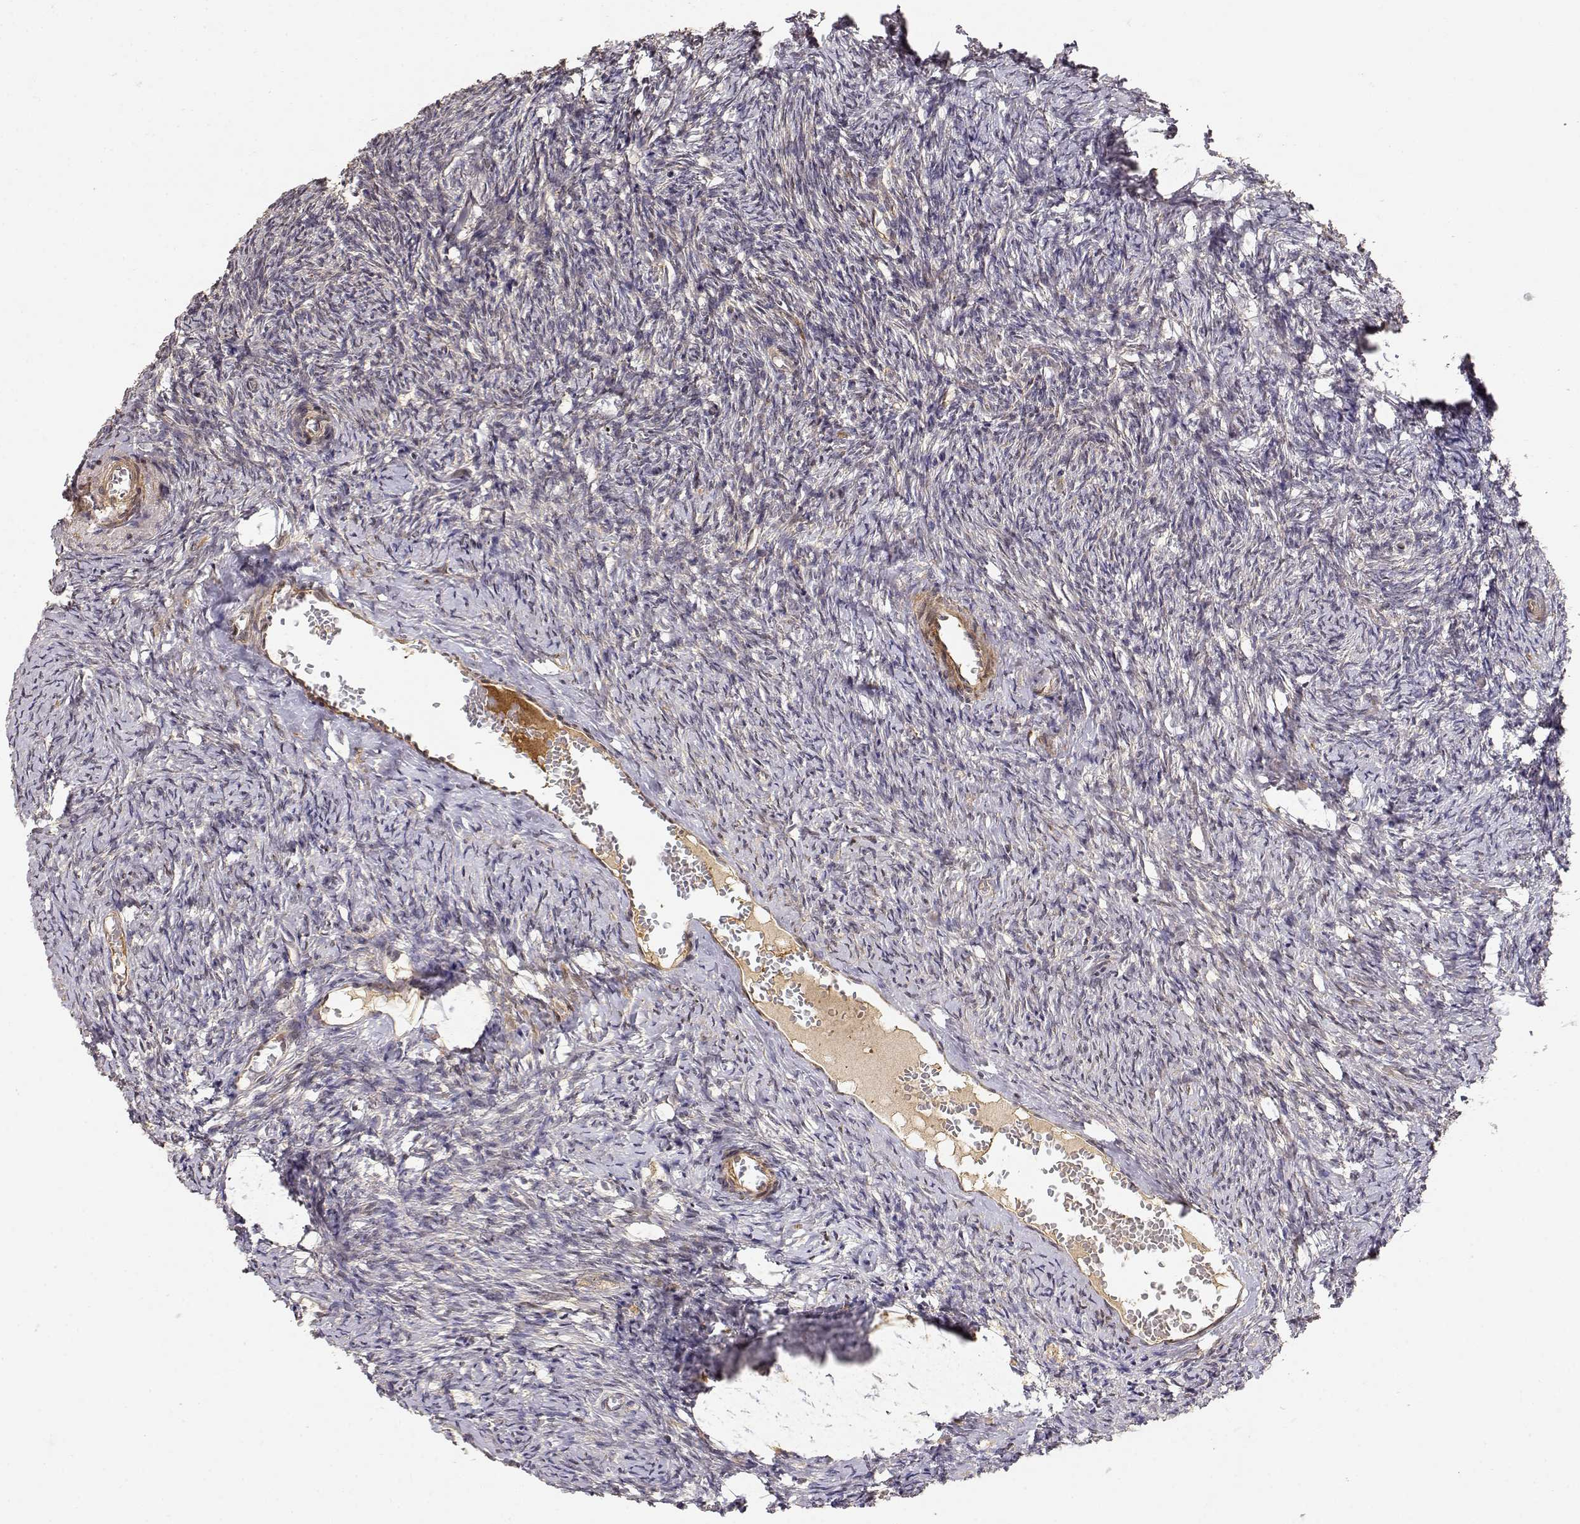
{"staining": {"intensity": "weak", "quantity": ">75%", "location": "cytoplasmic/membranous"}, "tissue": "ovary", "cell_type": "Follicle cells", "image_type": "normal", "snomed": [{"axis": "morphology", "description": "Normal tissue, NOS"}, {"axis": "topography", "description": "Ovary"}], "caption": "Immunohistochemical staining of benign ovary demonstrates >75% levels of weak cytoplasmic/membranous protein staining in about >75% of follicle cells. (DAB (3,3'-diaminobenzidine) IHC, brown staining for protein, blue staining for nuclei).", "gene": "PICK1", "patient": {"sex": "female", "age": 39}}